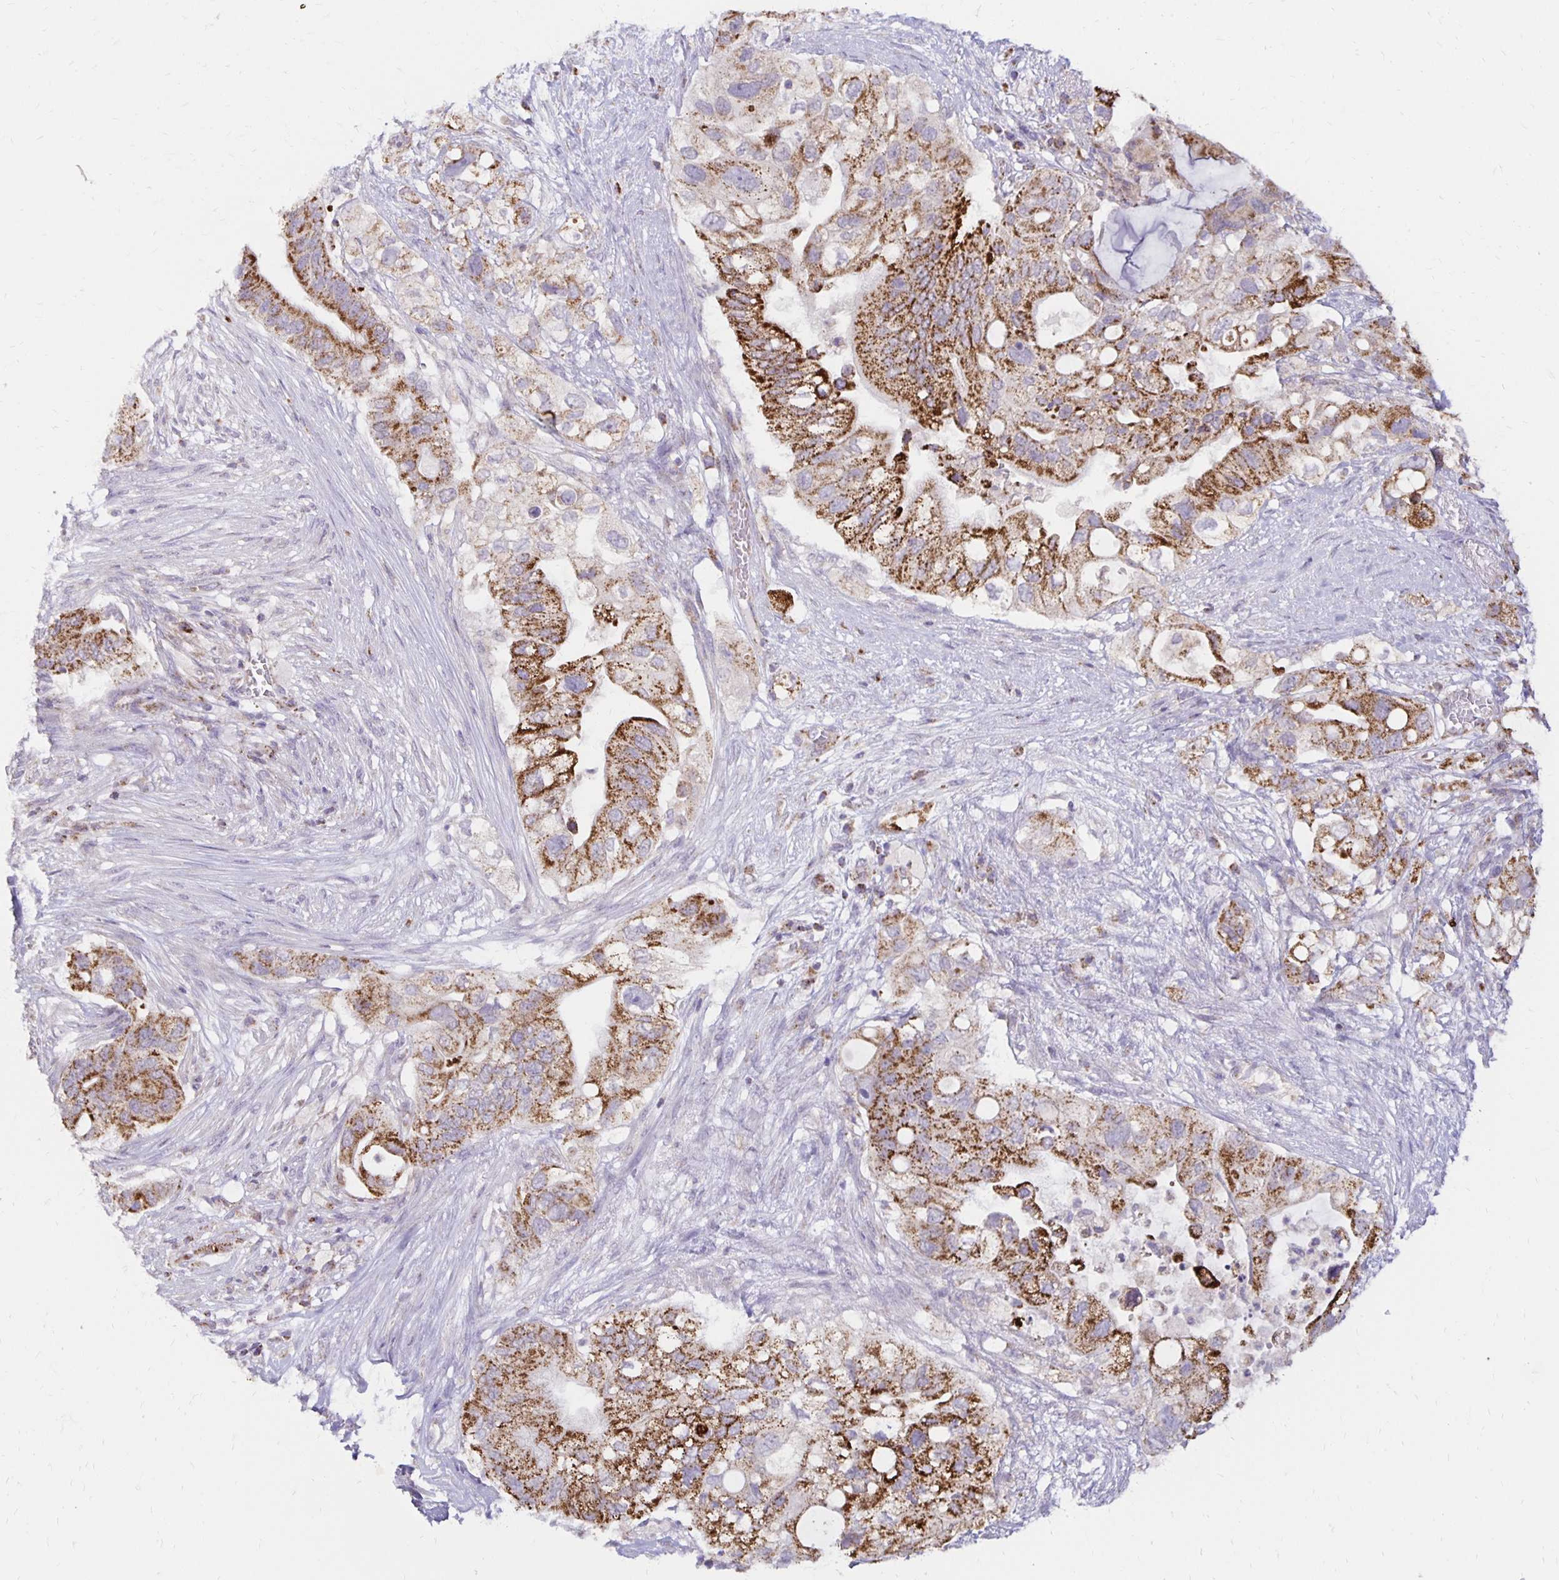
{"staining": {"intensity": "strong", "quantity": "25%-75%", "location": "cytoplasmic/membranous"}, "tissue": "pancreatic cancer", "cell_type": "Tumor cells", "image_type": "cancer", "snomed": [{"axis": "morphology", "description": "Adenocarcinoma, NOS"}, {"axis": "topography", "description": "Pancreas"}], "caption": "Tumor cells demonstrate high levels of strong cytoplasmic/membranous positivity in about 25%-75% of cells in adenocarcinoma (pancreatic). (brown staining indicates protein expression, while blue staining denotes nuclei).", "gene": "IER3", "patient": {"sex": "female", "age": 72}}